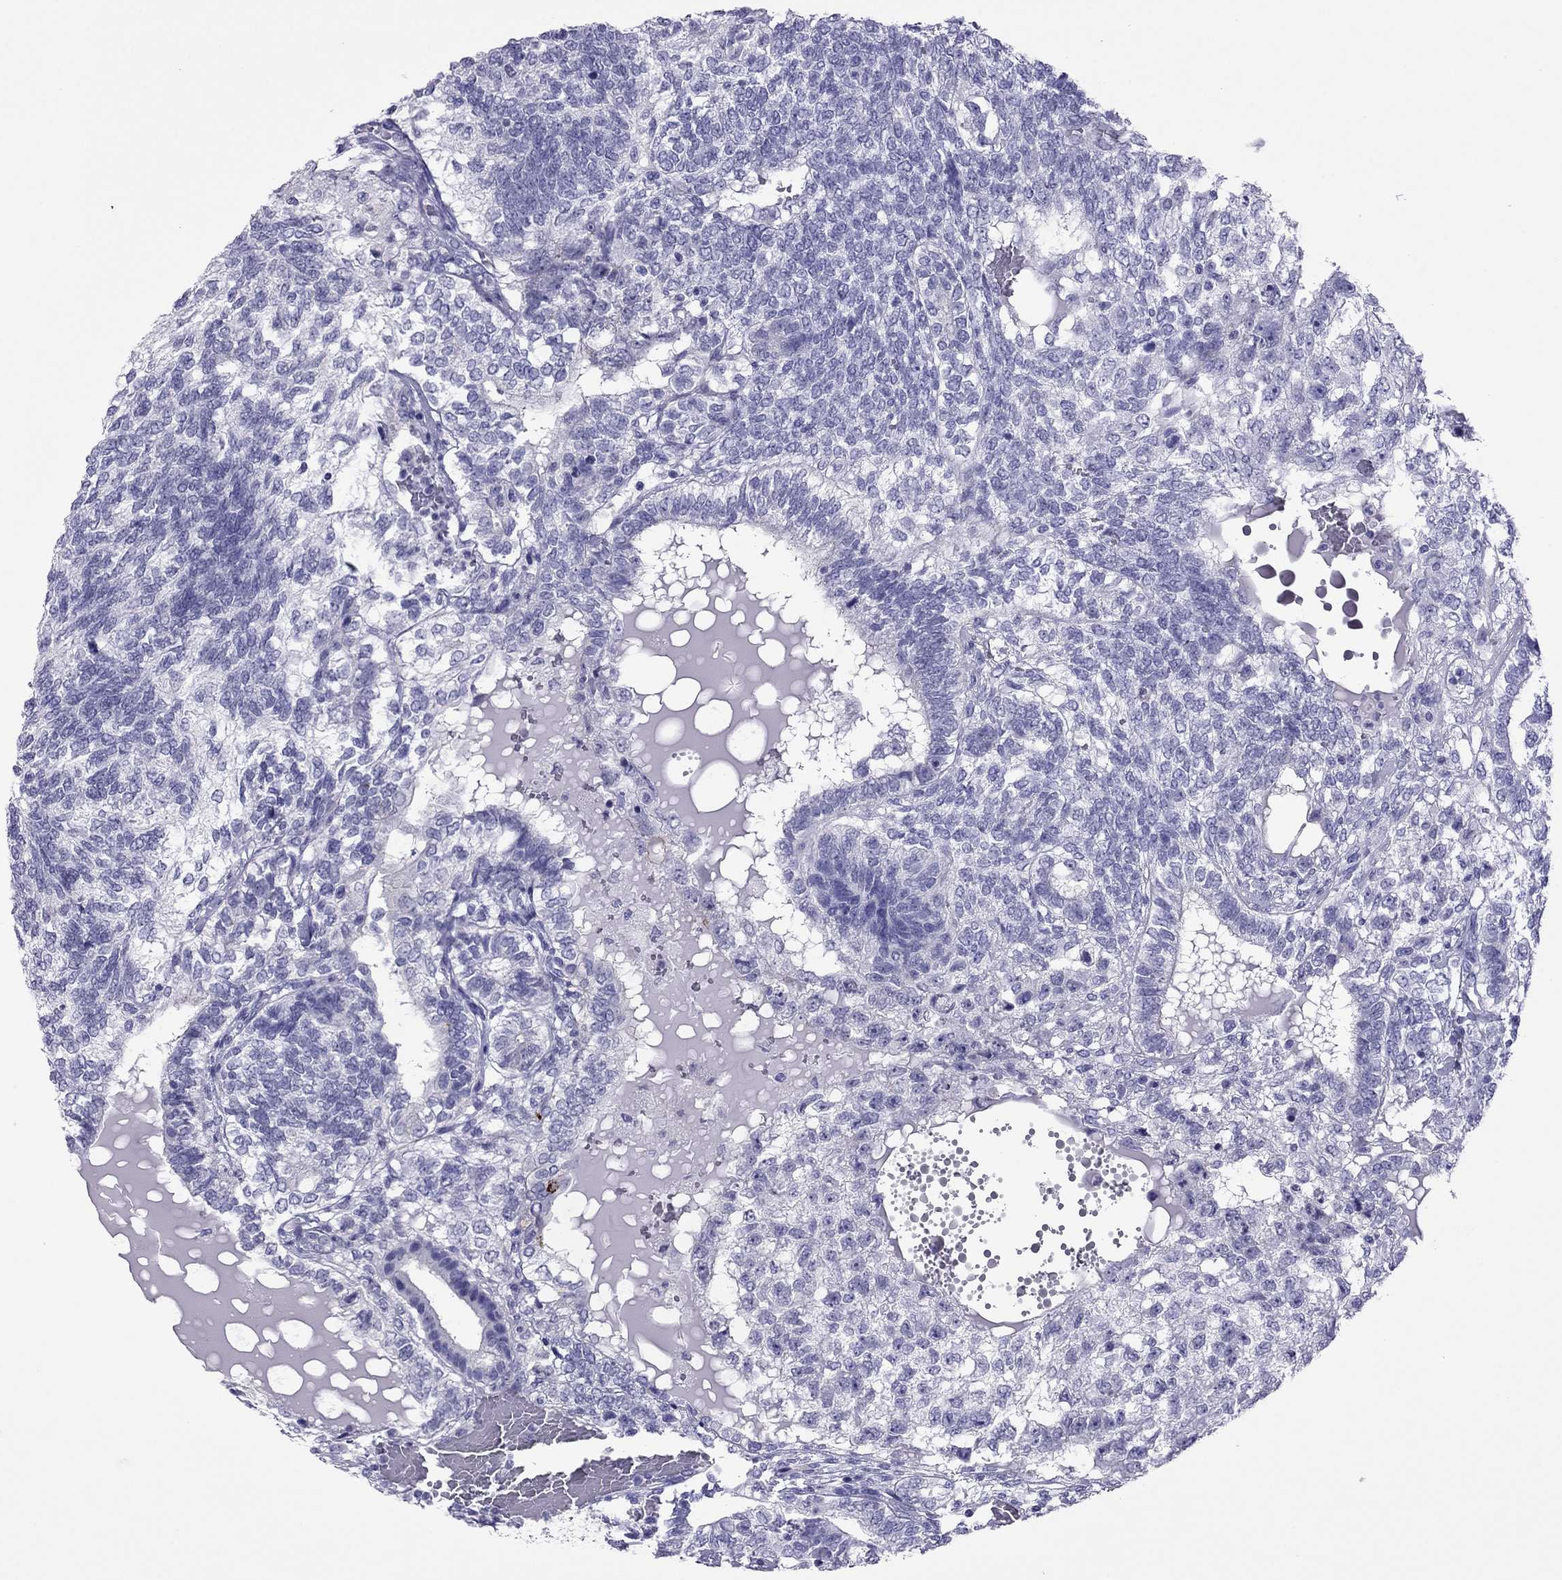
{"staining": {"intensity": "negative", "quantity": "none", "location": "none"}, "tissue": "testis cancer", "cell_type": "Tumor cells", "image_type": "cancer", "snomed": [{"axis": "morphology", "description": "Seminoma, NOS"}, {"axis": "morphology", "description": "Carcinoma, Embryonal, NOS"}, {"axis": "topography", "description": "Testis"}], "caption": "IHC histopathology image of testis seminoma stained for a protein (brown), which displays no positivity in tumor cells.", "gene": "MYL11", "patient": {"sex": "male", "age": 41}}